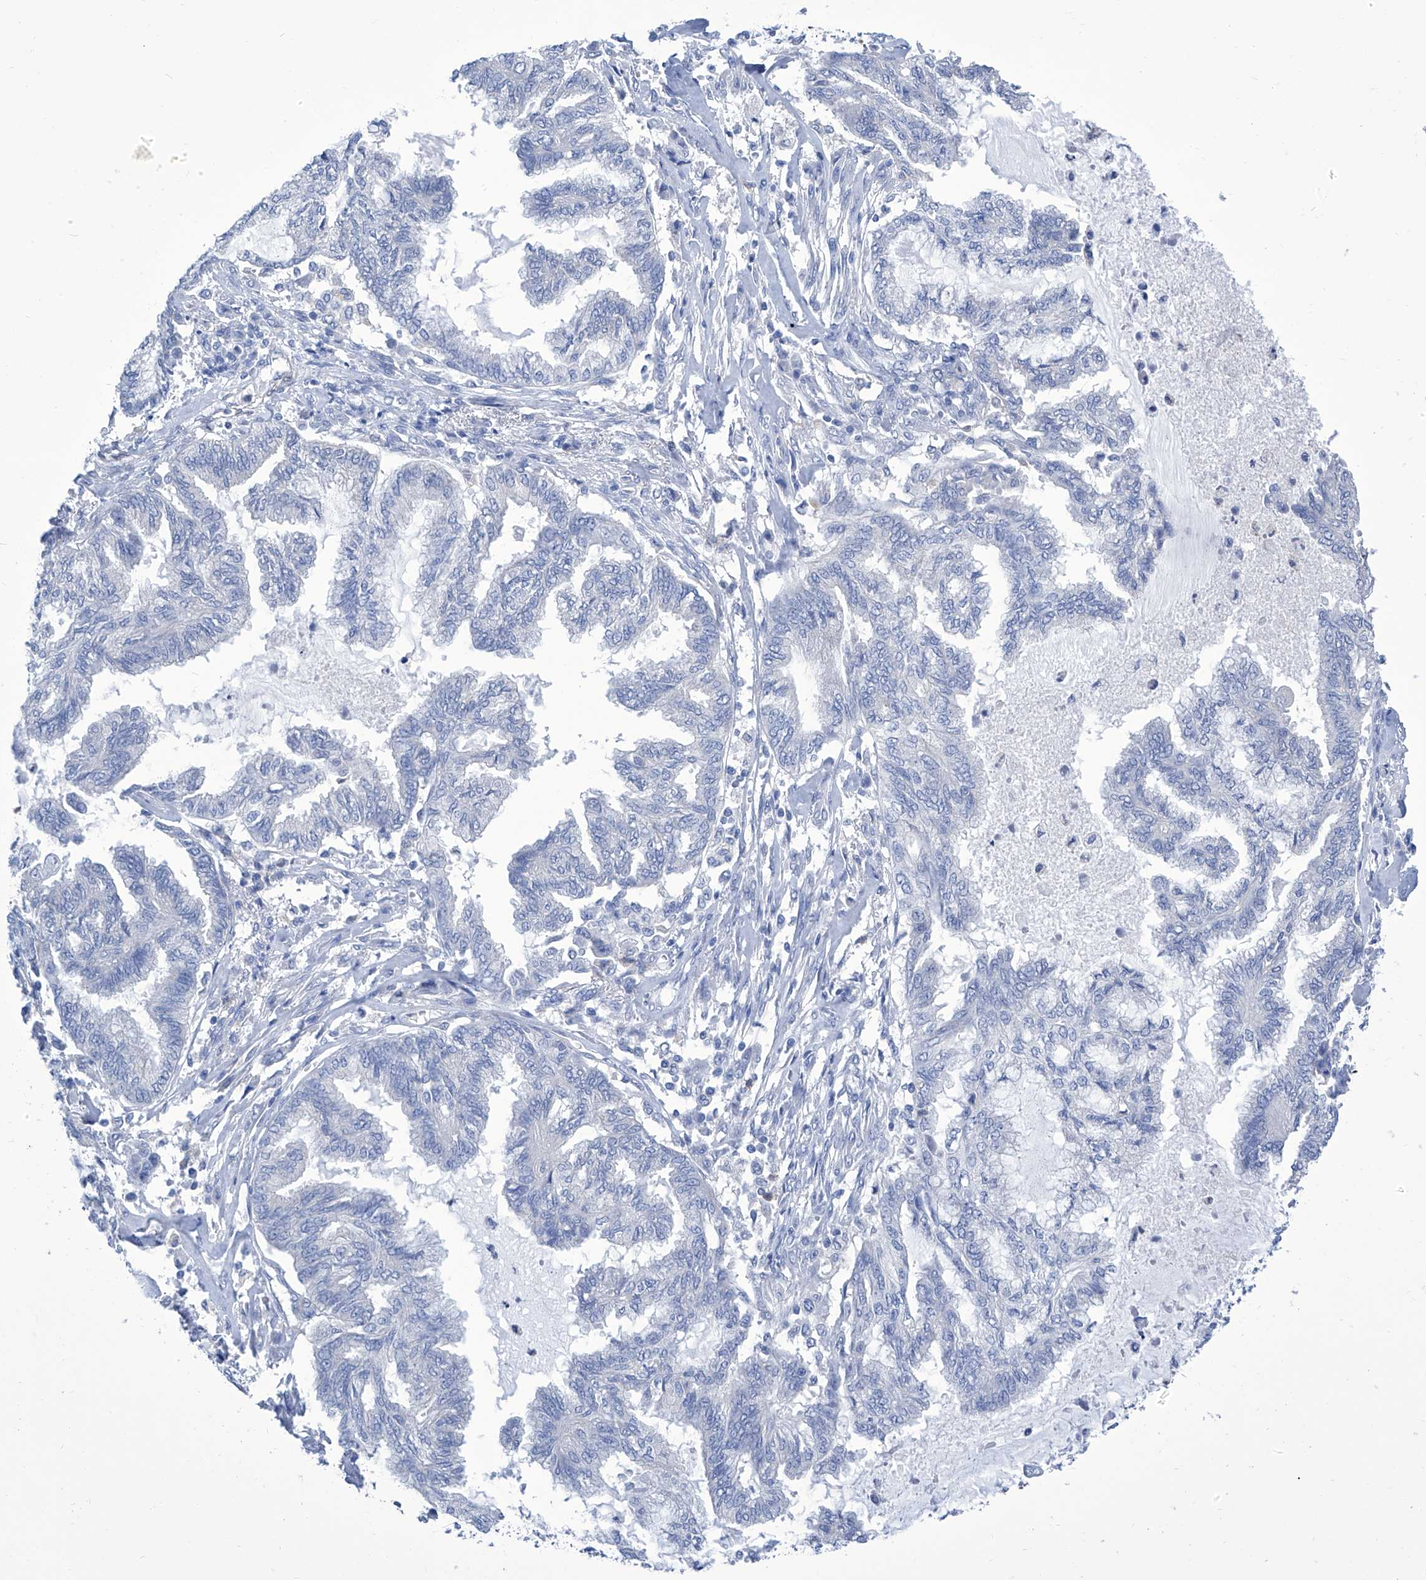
{"staining": {"intensity": "negative", "quantity": "none", "location": "none"}, "tissue": "endometrial cancer", "cell_type": "Tumor cells", "image_type": "cancer", "snomed": [{"axis": "morphology", "description": "Adenocarcinoma, NOS"}, {"axis": "topography", "description": "Endometrium"}], "caption": "The histopathology image demonstrates no significant positivity in tumor cells of adenocarcinoma (endometrial). Brightfield microscopy of IHC stained with DAB (brown) and hematoxylin (blue), captured at high magnification.", "gene": "IMPA2", "patient": {"sex": "female", "age": 86}}